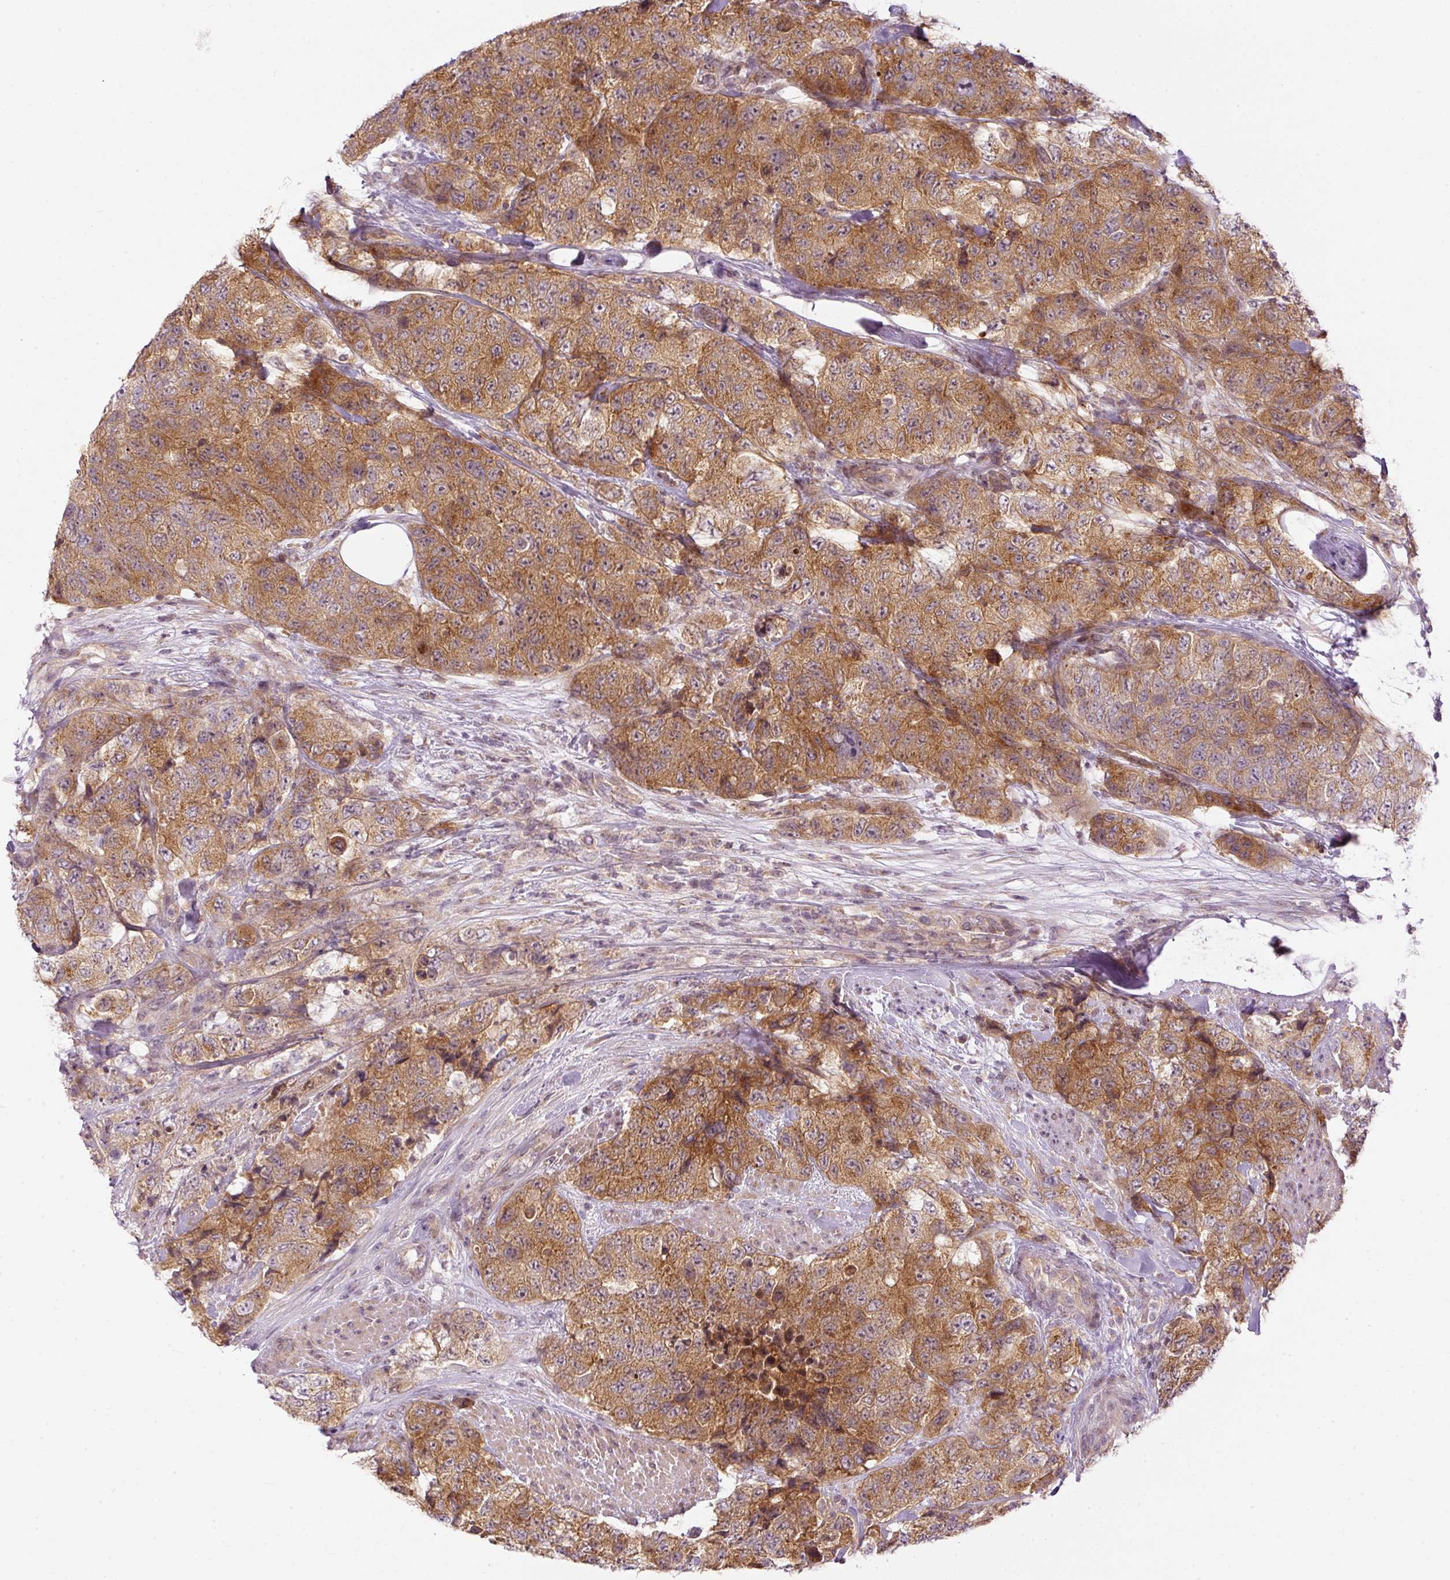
{"staining": {"intensity": "moderate", "quantity": ">75%", "location": "cytoplasmic/membranous"}, "tissue": "urothelial cancer", "cell_type": "Tumor cells", "image_type": "cancer", "snomed": [{"axis": "morphology", "description": "Urothelial carcinoma, High grade"}, {"axis": "topography", "description": "Urinary bladder"}], "caption": "Human urothelial cancer stained with a protein marker reveals moderate staining in tumor cells.", "gene": "MZT2B", "patient": {"sex": "female", "age": 78}}